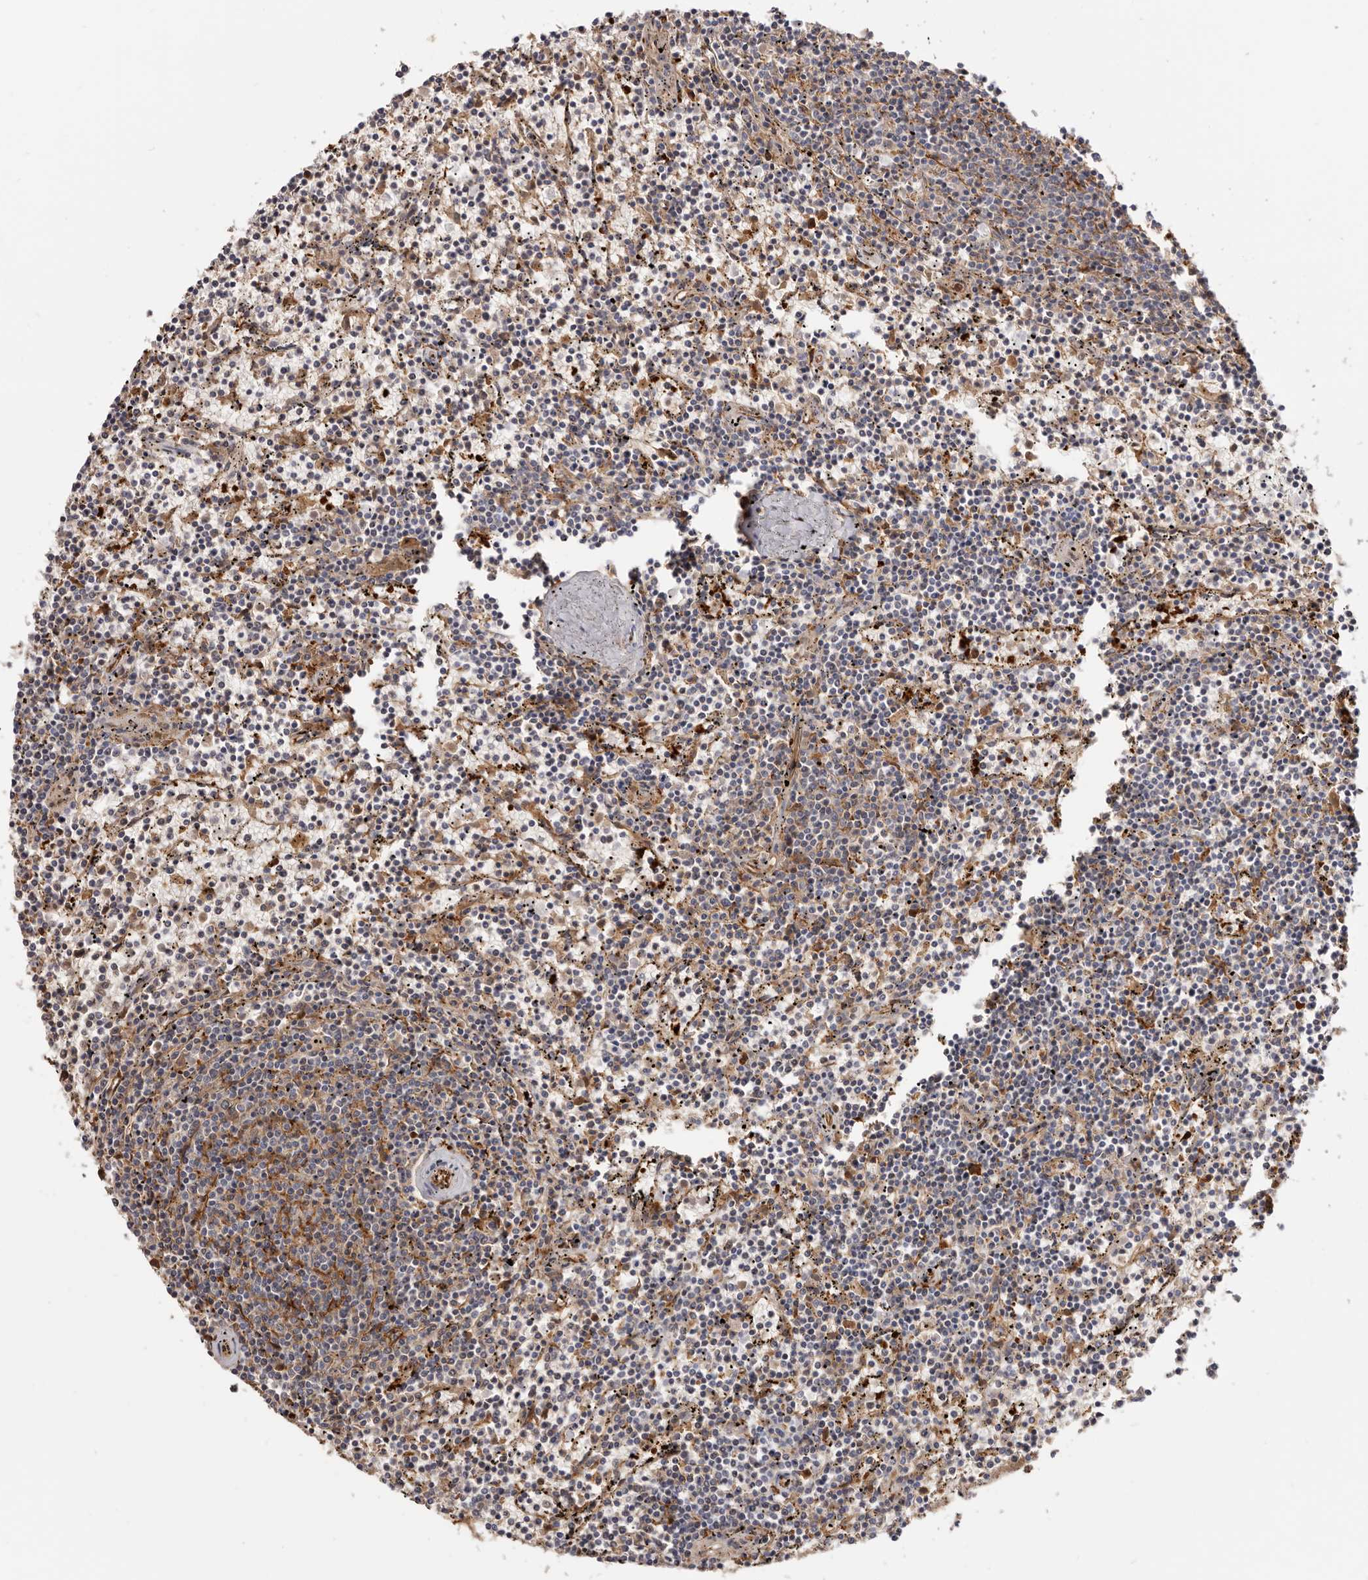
{"staining": {"intensity": "negative", "quantity": "none", "location": "none"}, "tissue": "lymphoma", "cell_type": "Tumor cells", "image_type": "cancer", "snomed": [{"axis": "morphology", "description": "Malignant lymphoma, non-Hodgkin's type, Low grade"}, {"axis": "topography", "description": "Spleen"}], "caption": "The IHC image has no significant expression in tumor cells of malignant lymphoma, non-Hodgkin's type (low-grade) tissue.", "gene": "LAP3", "patient": {"sex": "female", "age": 50}}